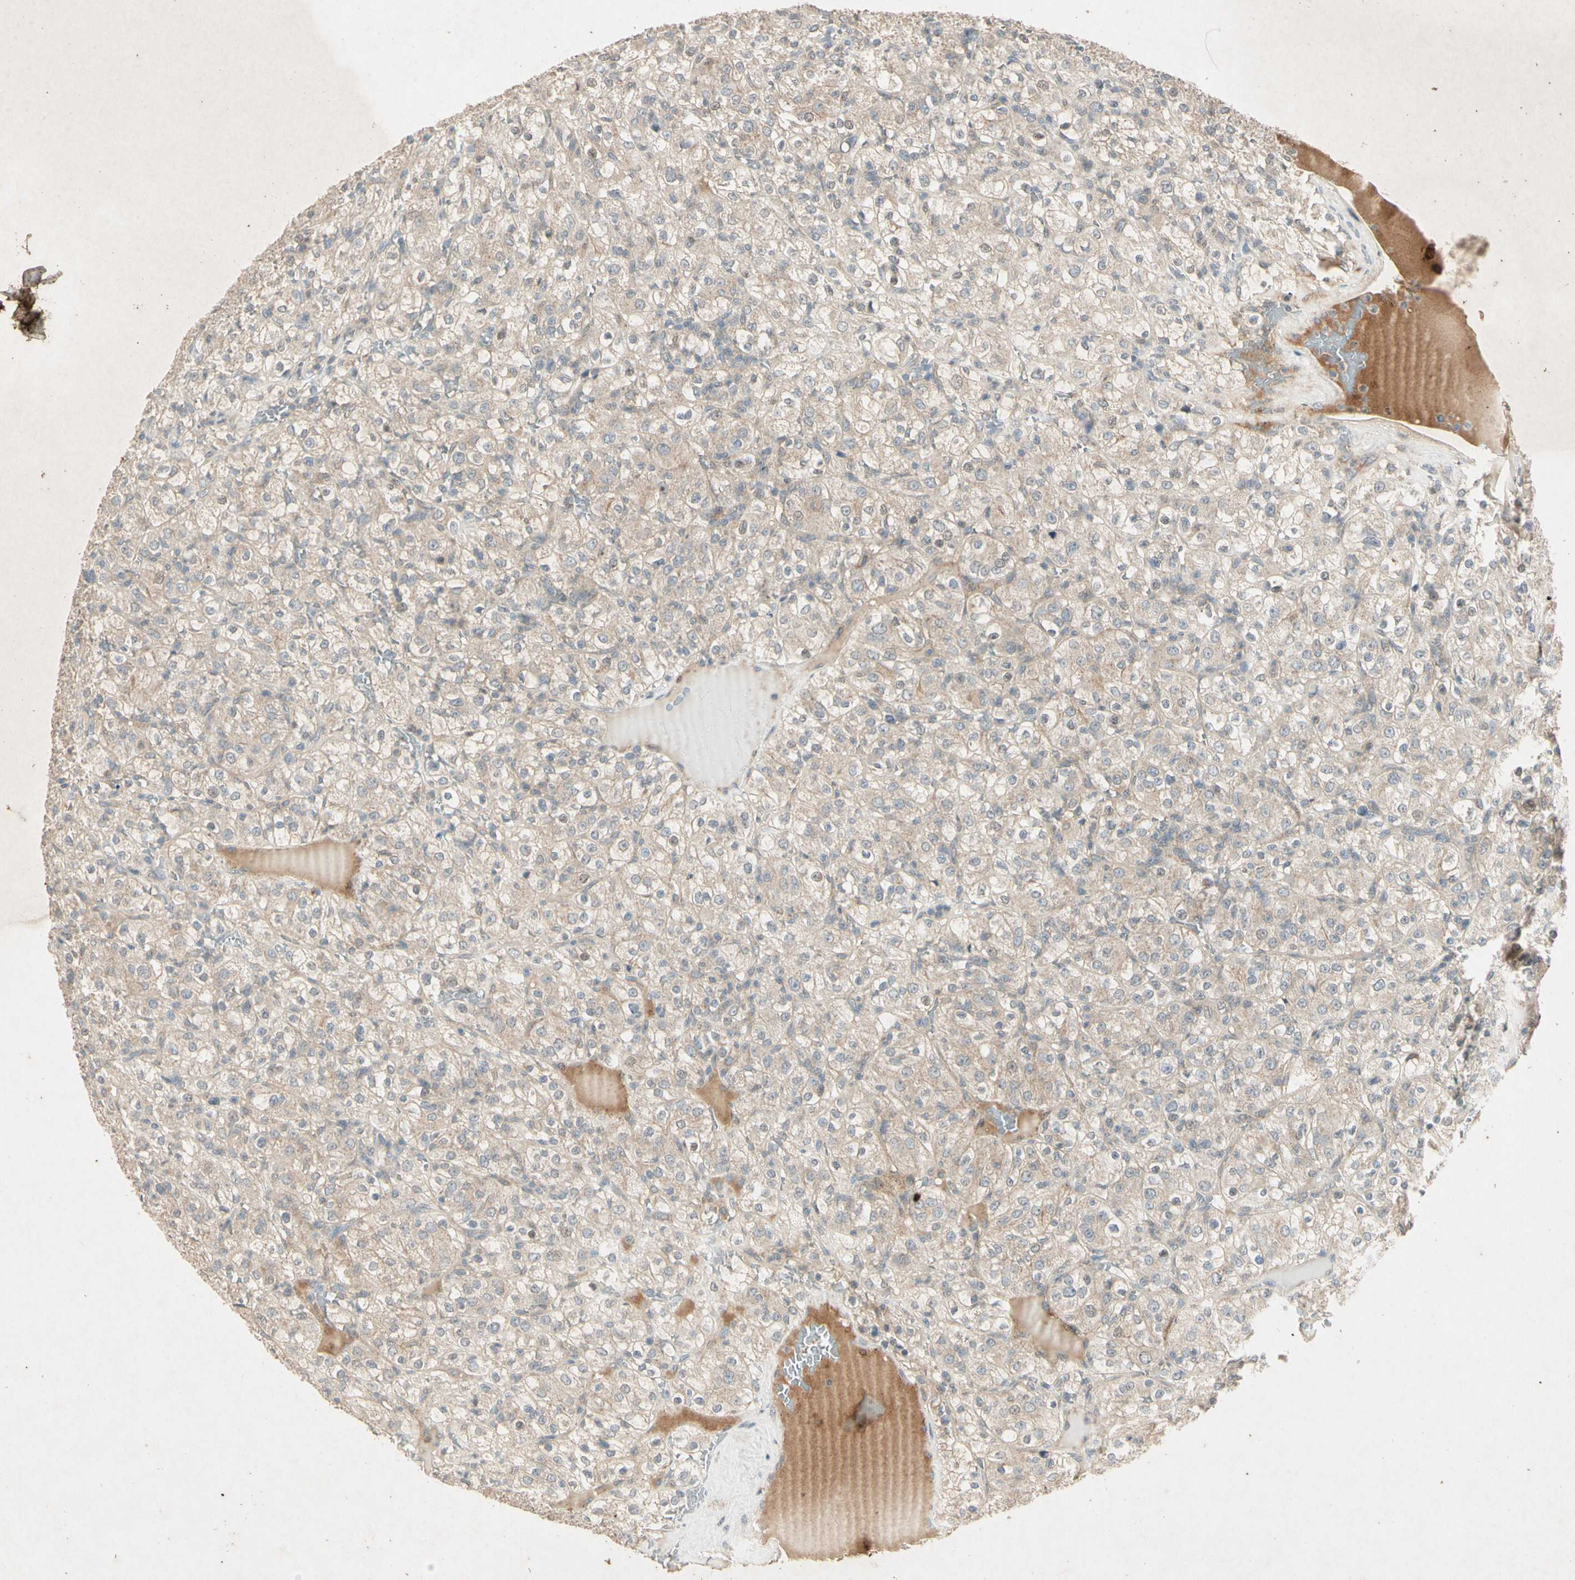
{"staining": {"intensity": "weak", "quantity": "25%-75%", "location": "cytoplasmic/membranous"}, "tissue": "renal cancer", "cell_type": "Tumor cells", "image_type": "cancer", "snomed": [{"axis": "morphology", "description": "Normal tissue, NOS"}, {"axis": "morphology", "description": "Adenocarcinoma, NOS"}, {"axis": "topography", "description": "Kidney"}], "caption": "The micrograph shows staining of renal adenocarcinoma, revealing weak cytoplasmic/membranous protein staining (brown color) within tumor cells. (Brightfield microscopy of DAB IHC at high magnification).", "gene": "GPLD1", "patient": {"sex": "female", "age": 72}}